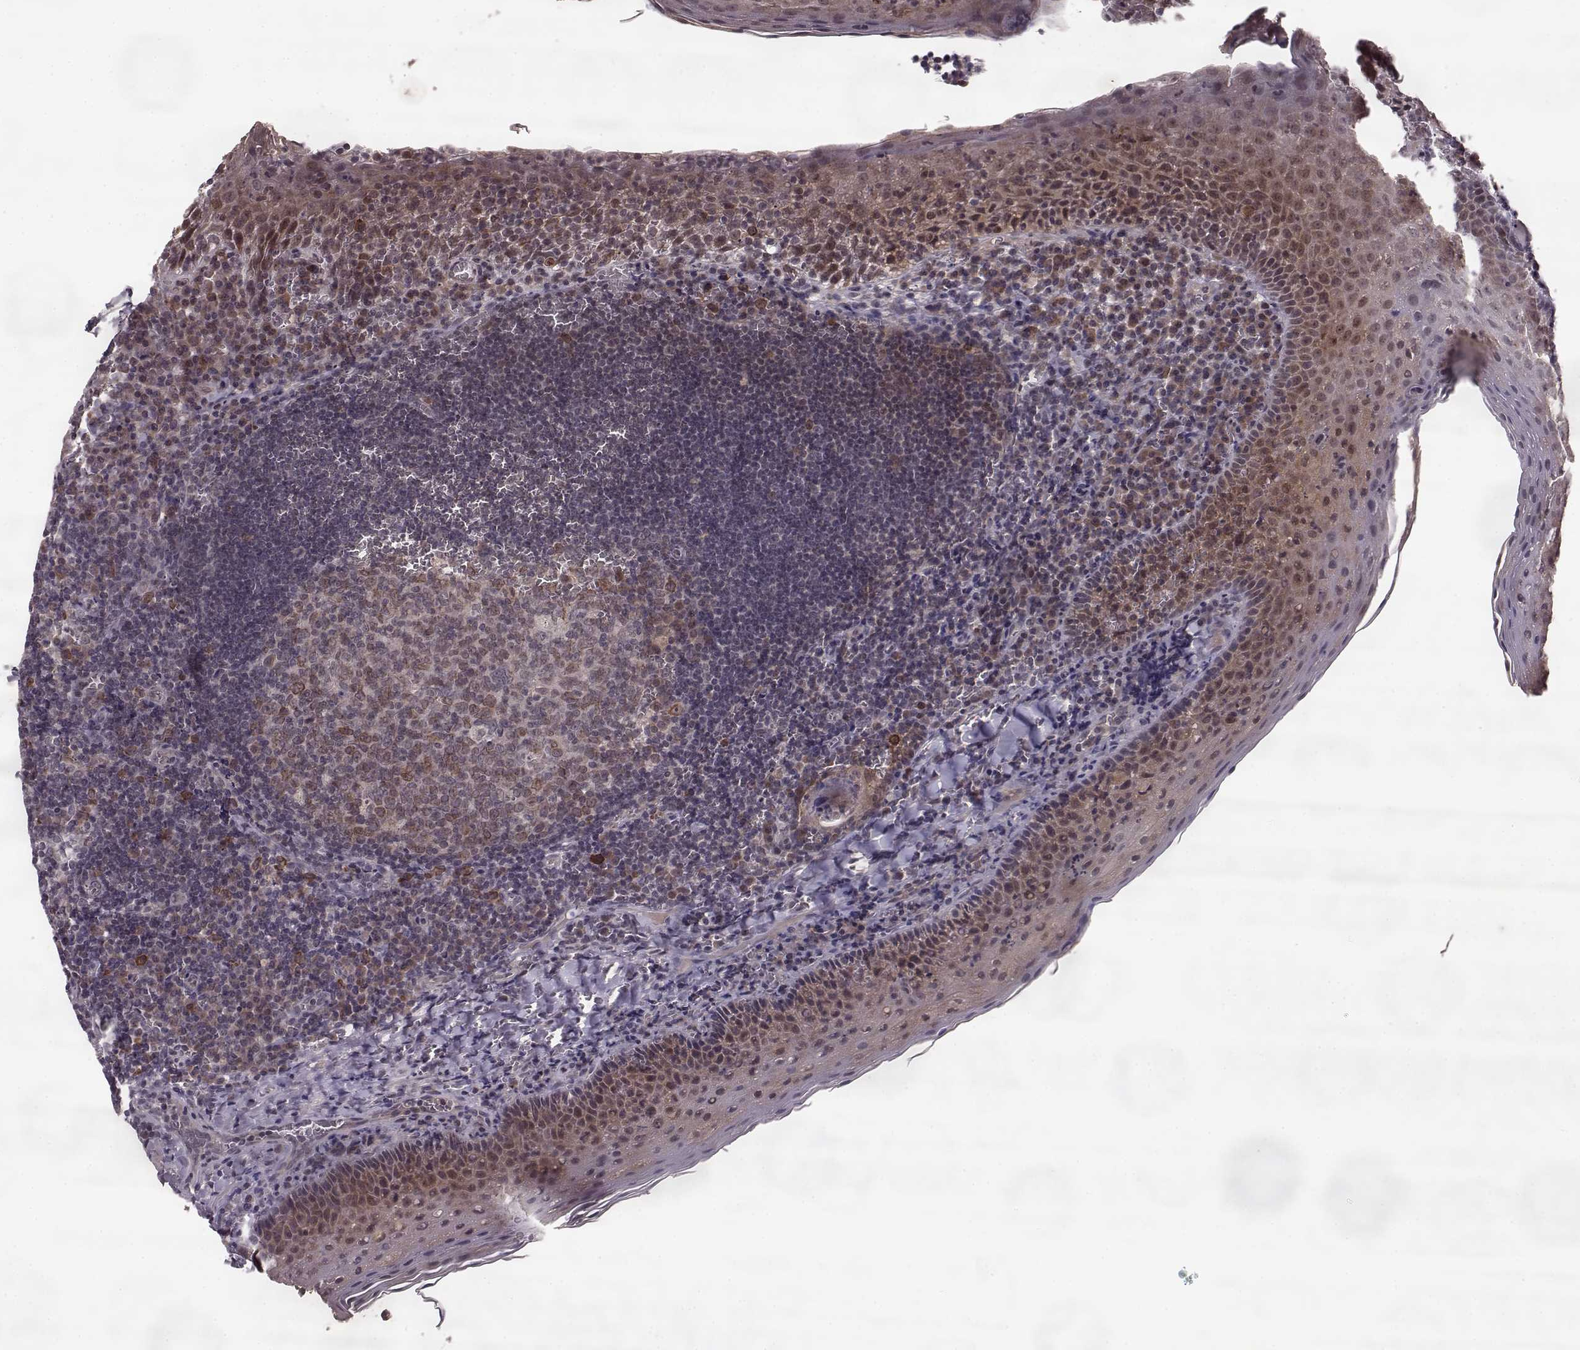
{"staining": {"intensity": "moderate", "quantity": ">75%", "location": "cytoplasmic/membranous"}, "tissue": "tonsil", "cell_type": "Germinal center cells", "image_type": "normal", "snomed": [{"axis": "morphology", "description": "Normal tissue, NOS"}, {"axis": "morphology", "description": "Inflammation, NOS"}, {"axis": "topography", "description": "Tonsil"}], "caption": "An immunohistochemistry (IHC) image of benign tissue is shown. Protein staining in brown labels moderate cytoplasmic/membranous positivity in tonsil within germinal center cells.", "gene": "ELOVL5", "patient": {"sex": "female", "age": 31}}